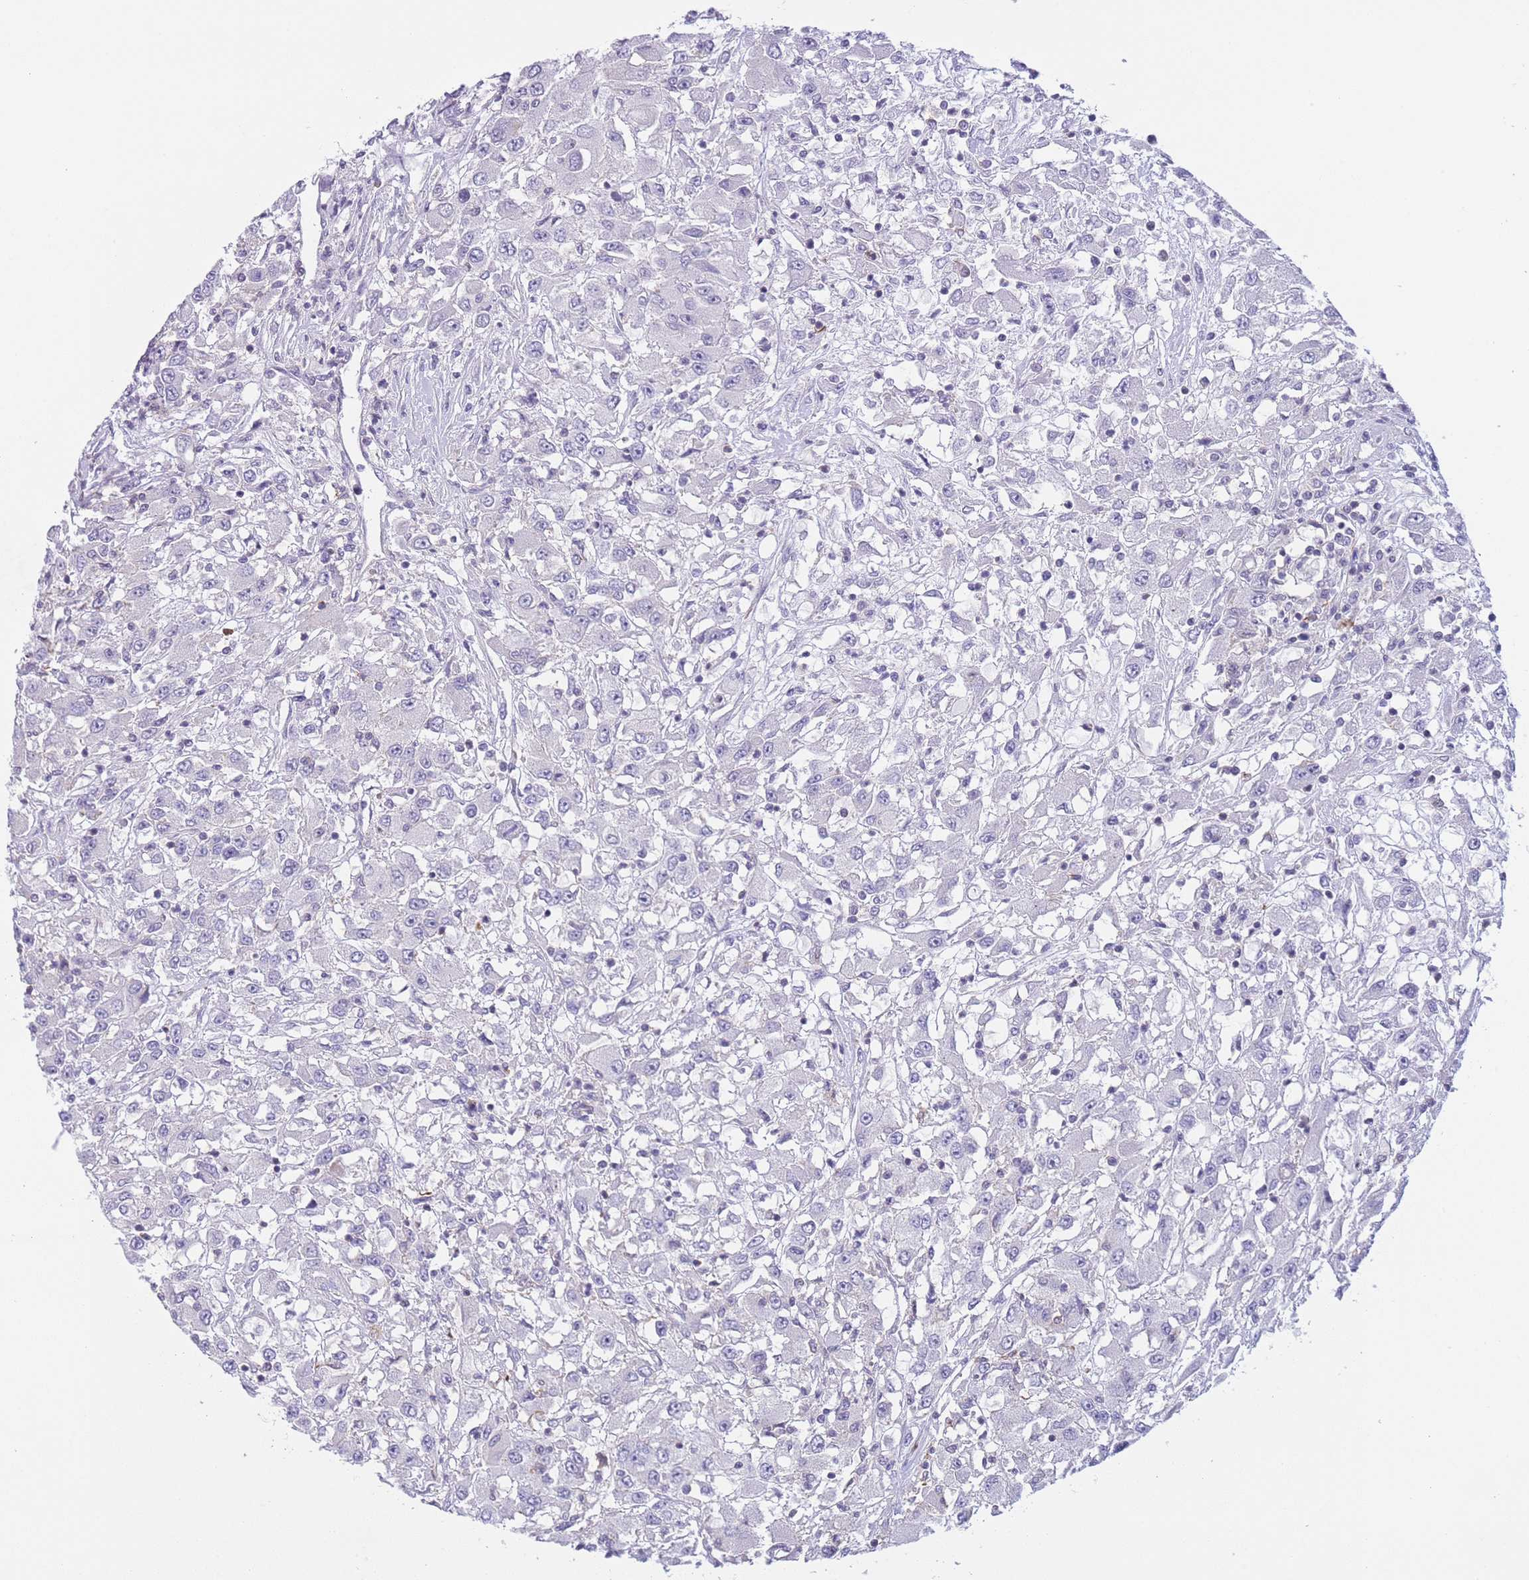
{"staining": {"intensity": "negative", "quantity": "none", "location": "none"}, "tissue": "renal cancer", "cell_type": "Tumor cells", "image_type": "cancer", "snomed": [{"axis": "morphology", "description": "Adenocarcinoma, NOS"}, {"axis": "topography", "description": "Kidney"}], "caption": "This micrograph is of renal cancer (adenocarcinoma) stained with immunohistochemistry to label a protein in brown with the nuclei are counter-stained blue. There is no staining in tumor cells.", "gene": "C9orf152", "patient": {"sex": "female", "age": 67}}